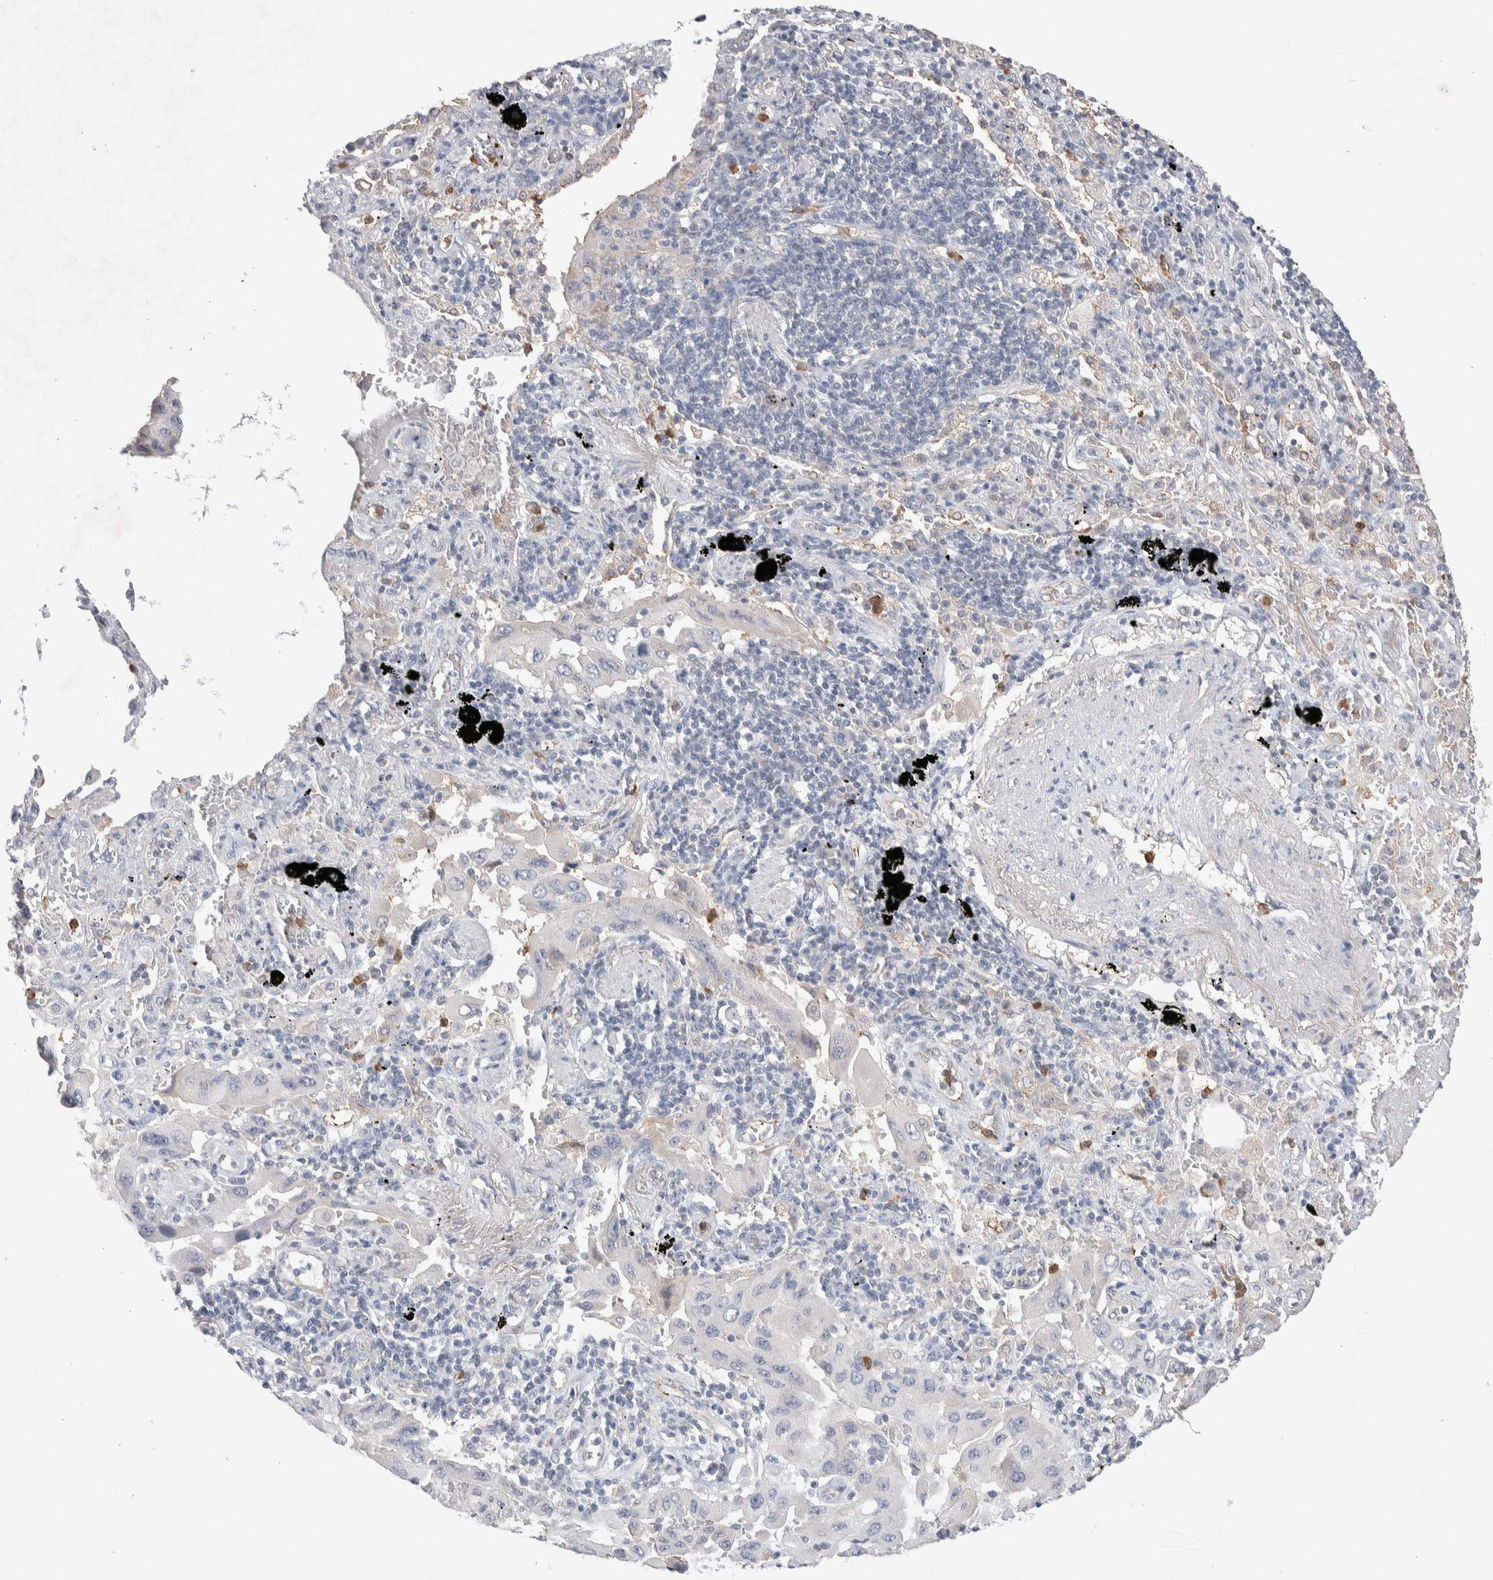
{"staining": {"intensity": "negative", "quantity": "none", "location": "none"}, "tissue": "lung cancer", "cell_type": "Tumor cells", "image_type": "cancer", "snomed": [{"axis": "morphology", "description": "Adenocarcinoma, NOS"}, {"axis": "topography", "description": "Lung"}], "caption": "Lung cancer was stained to show a protein in brown. There is no significant positivity in tumor cells.", "gene": "FFAR2", "patient": {"sex": "female", "age": 65}}